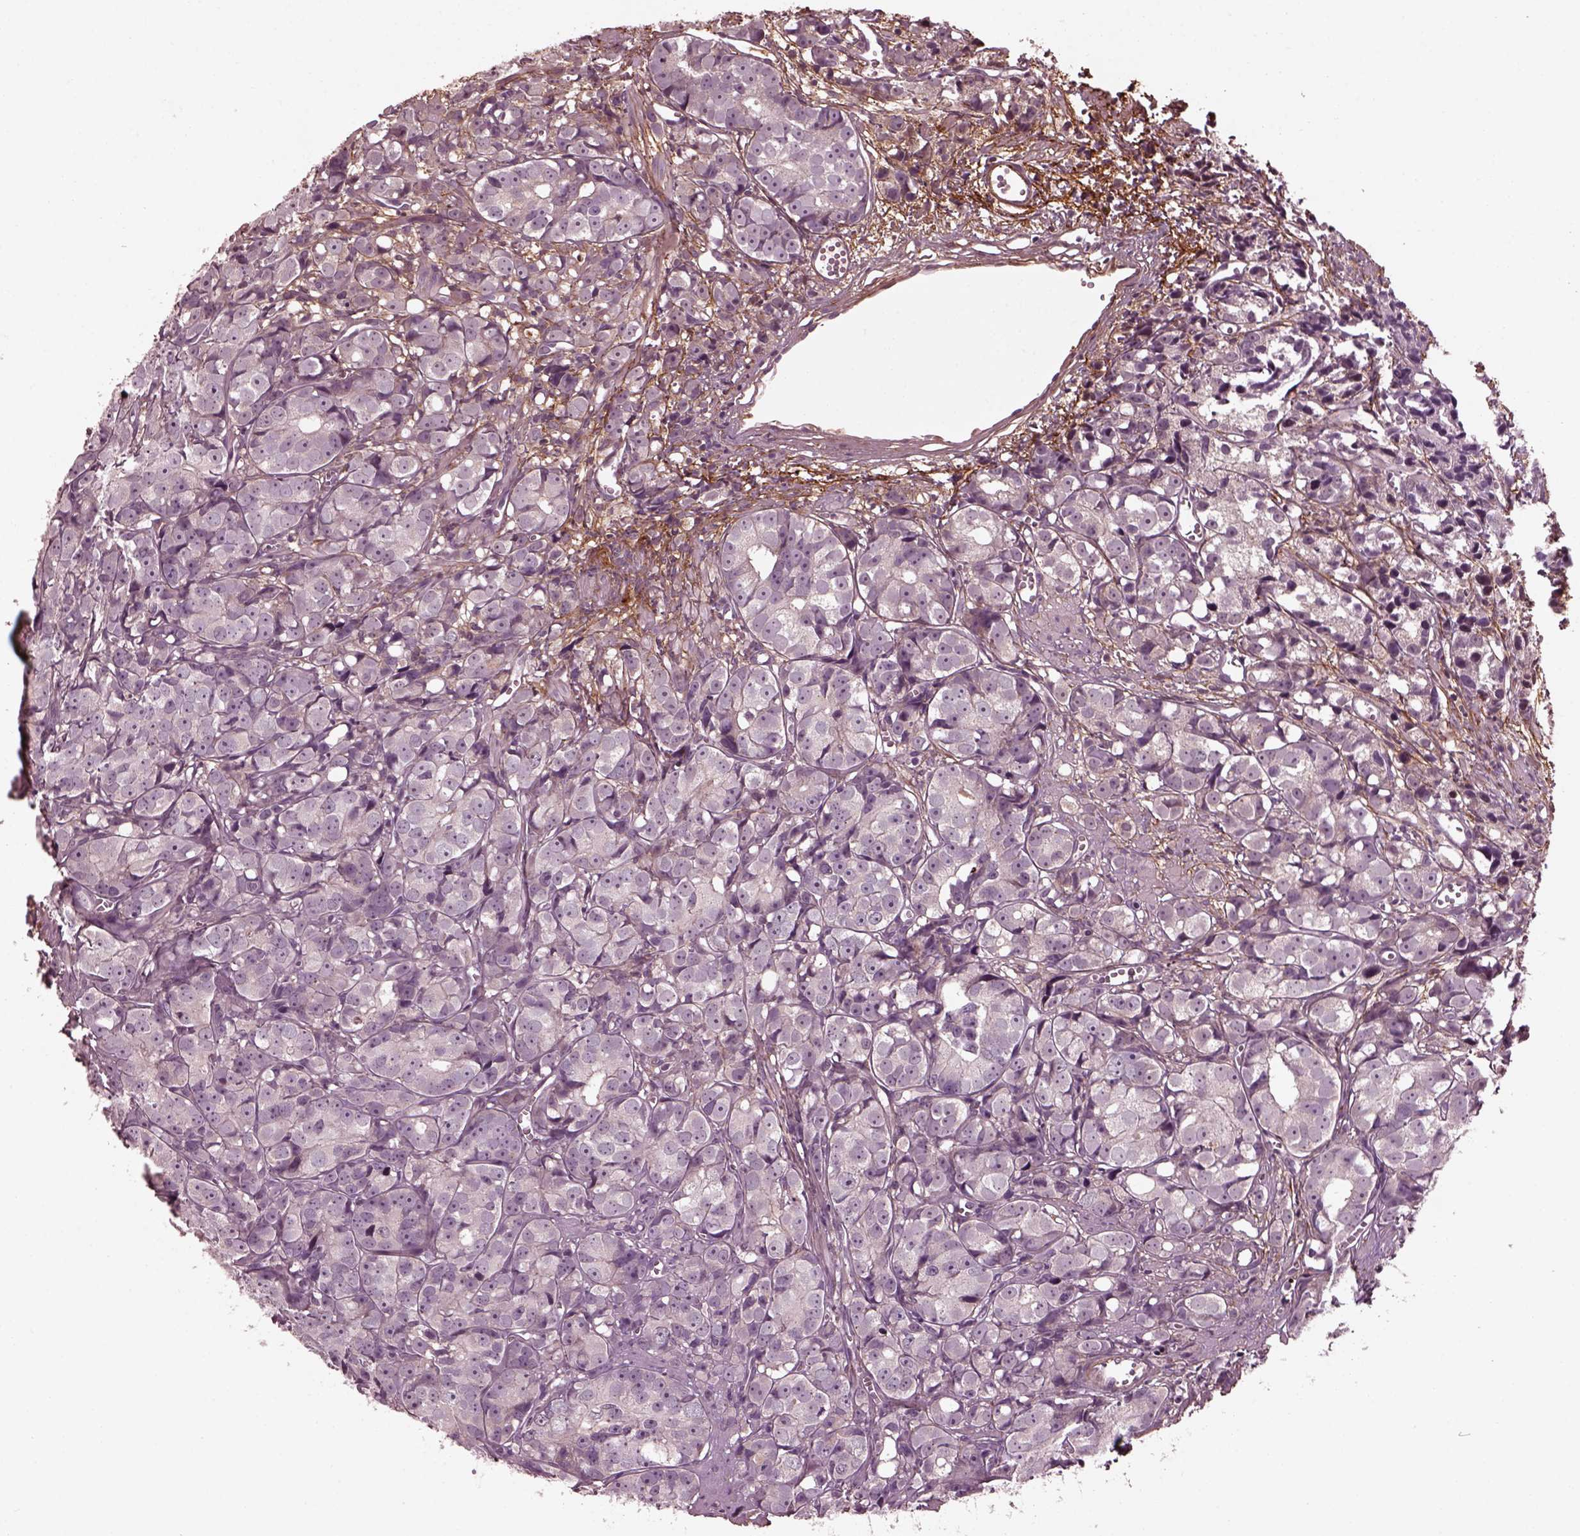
{"staining": {"intensity": "negative", "quantity": "none", "location": "none"}, "tissue": "prostate cancer", "cell_type": "Tumor cells", "image_type": "cancer", "snomed": [{"axis": "morphology", "description": "Adenocarcinoma, High grade"}, {"axis": "topography", "description": "Prostate"}], "caption": "The IHC image has no significant staining in tumor cells of prostate cancer tissue.", "gene": "EFEMP1", "patient": {"sex": "male", "age": 77}}